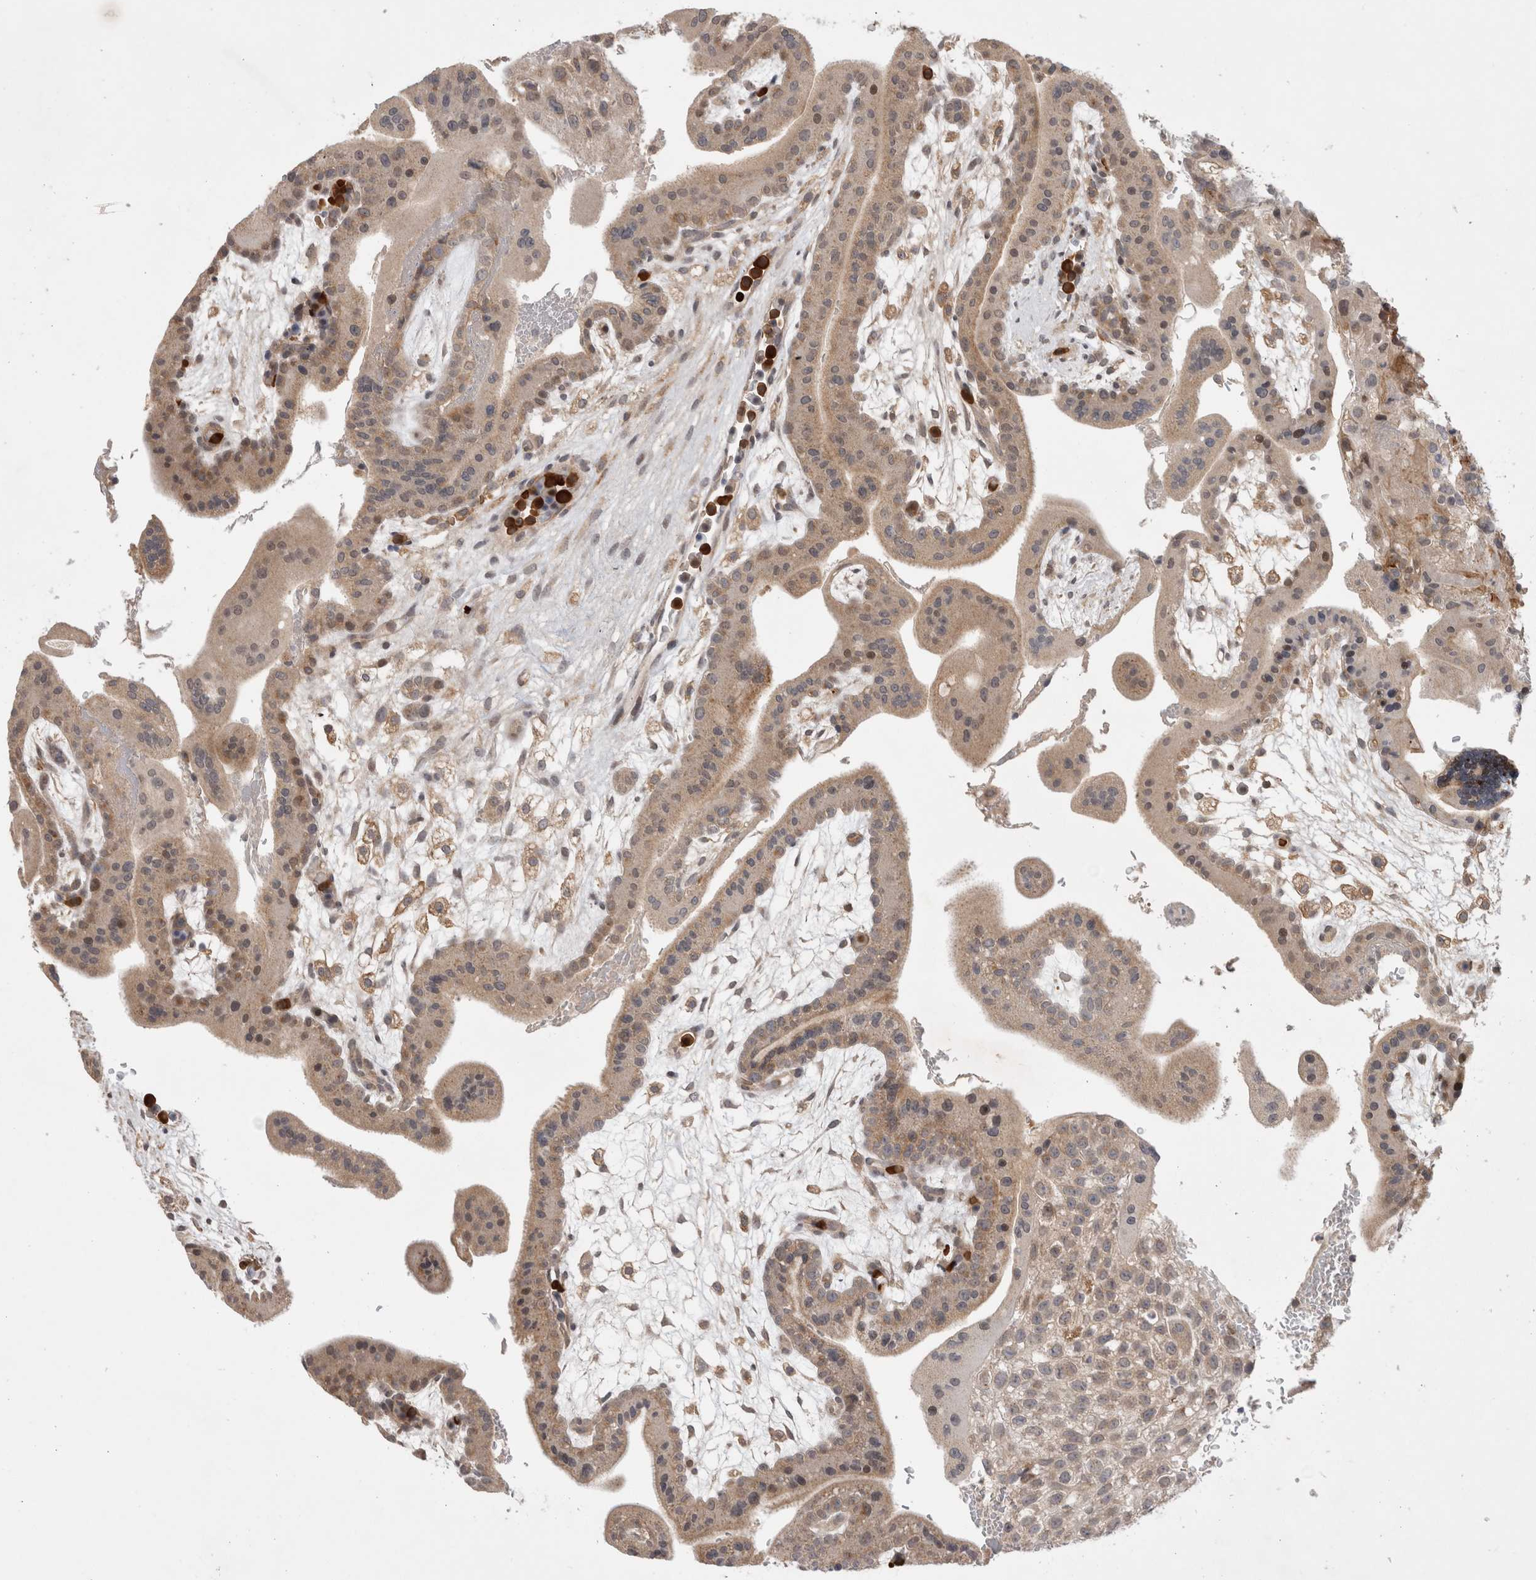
{"staining": {"intensity": "weak", "quantity": ">75%", "location": "cytoplasmic/membranous"}, "tissue": "placenta", "cell_type": "Decidual cells", "image_type": "normal", "snomed": [{"axis": "morphology", "description": "Normal tissue, NOS"}, {"axis": "topography", "description": "Placenta"}], "caption": "Immunohistochemistry (IHC) image of unremarkable placenta stained for a protein (brown), which demonstrates low levels of weak cytoplasmic/membranous staining in about >75% of decidual cells.", "gene": "PLEKHM1", "patient": {"sex": "female", "age": 35}}